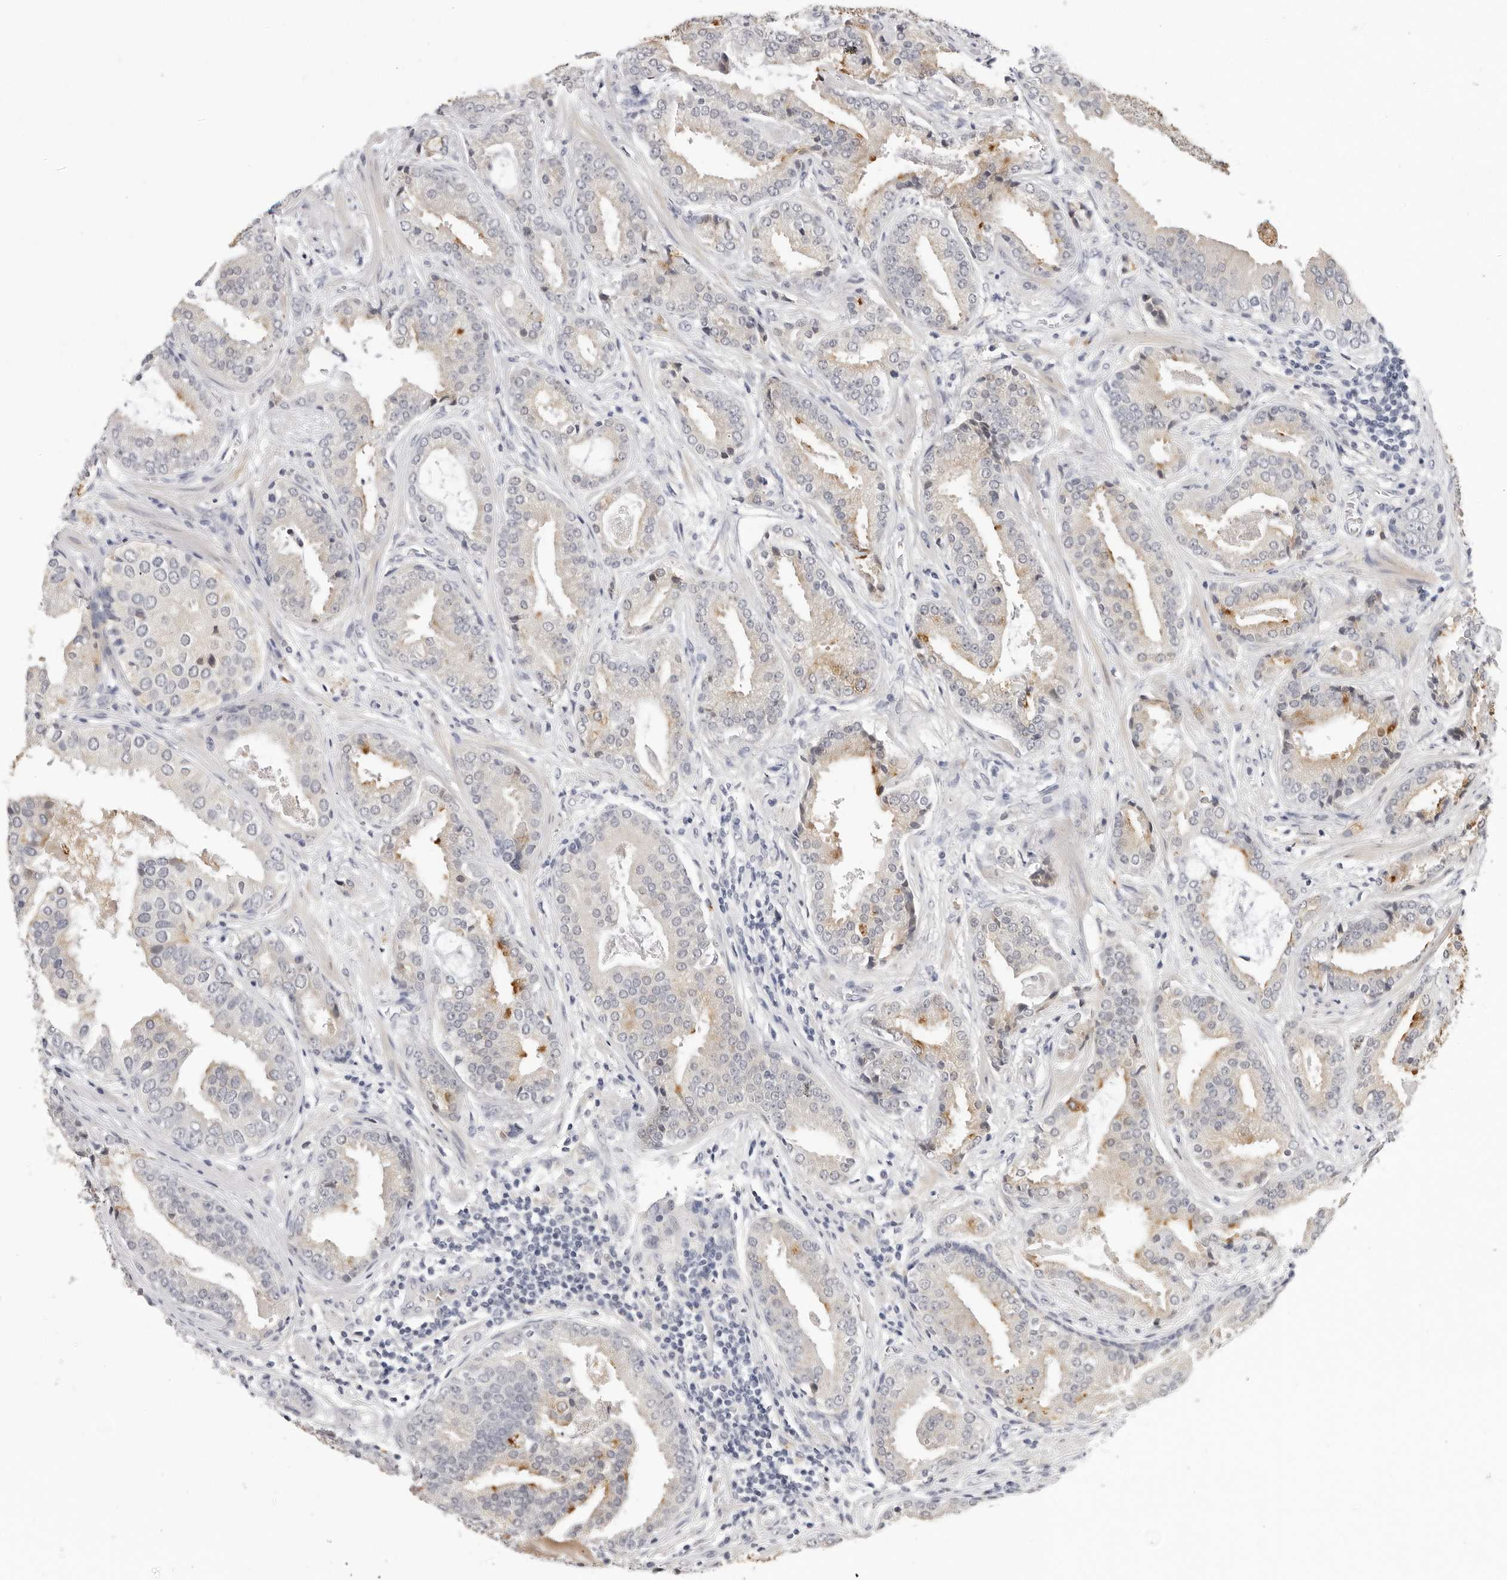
{"staining": {"intensity": "moderate", "quantity": "<25%", "location": "cytoplasmic/membranous"}, "tissue": "prostate cancer", "cell_type": "Tumor cells", "image_type": "cancer", "snomed": [{"axis": "morphology", "description": "Adenocarcinoma, Low grade"}, {"axis": "topography", "description": "Prostate"}], "caption": "IHC histopathology image of adenocarcinoma (low-grade) (prostate) stained for a protein (brown), which displays low levels of moderate cytoplasmic/membranous expression in about <25% of tumor cells.", "gene": "ZNF502", "patient": {"sex": "male", "age": 67}}